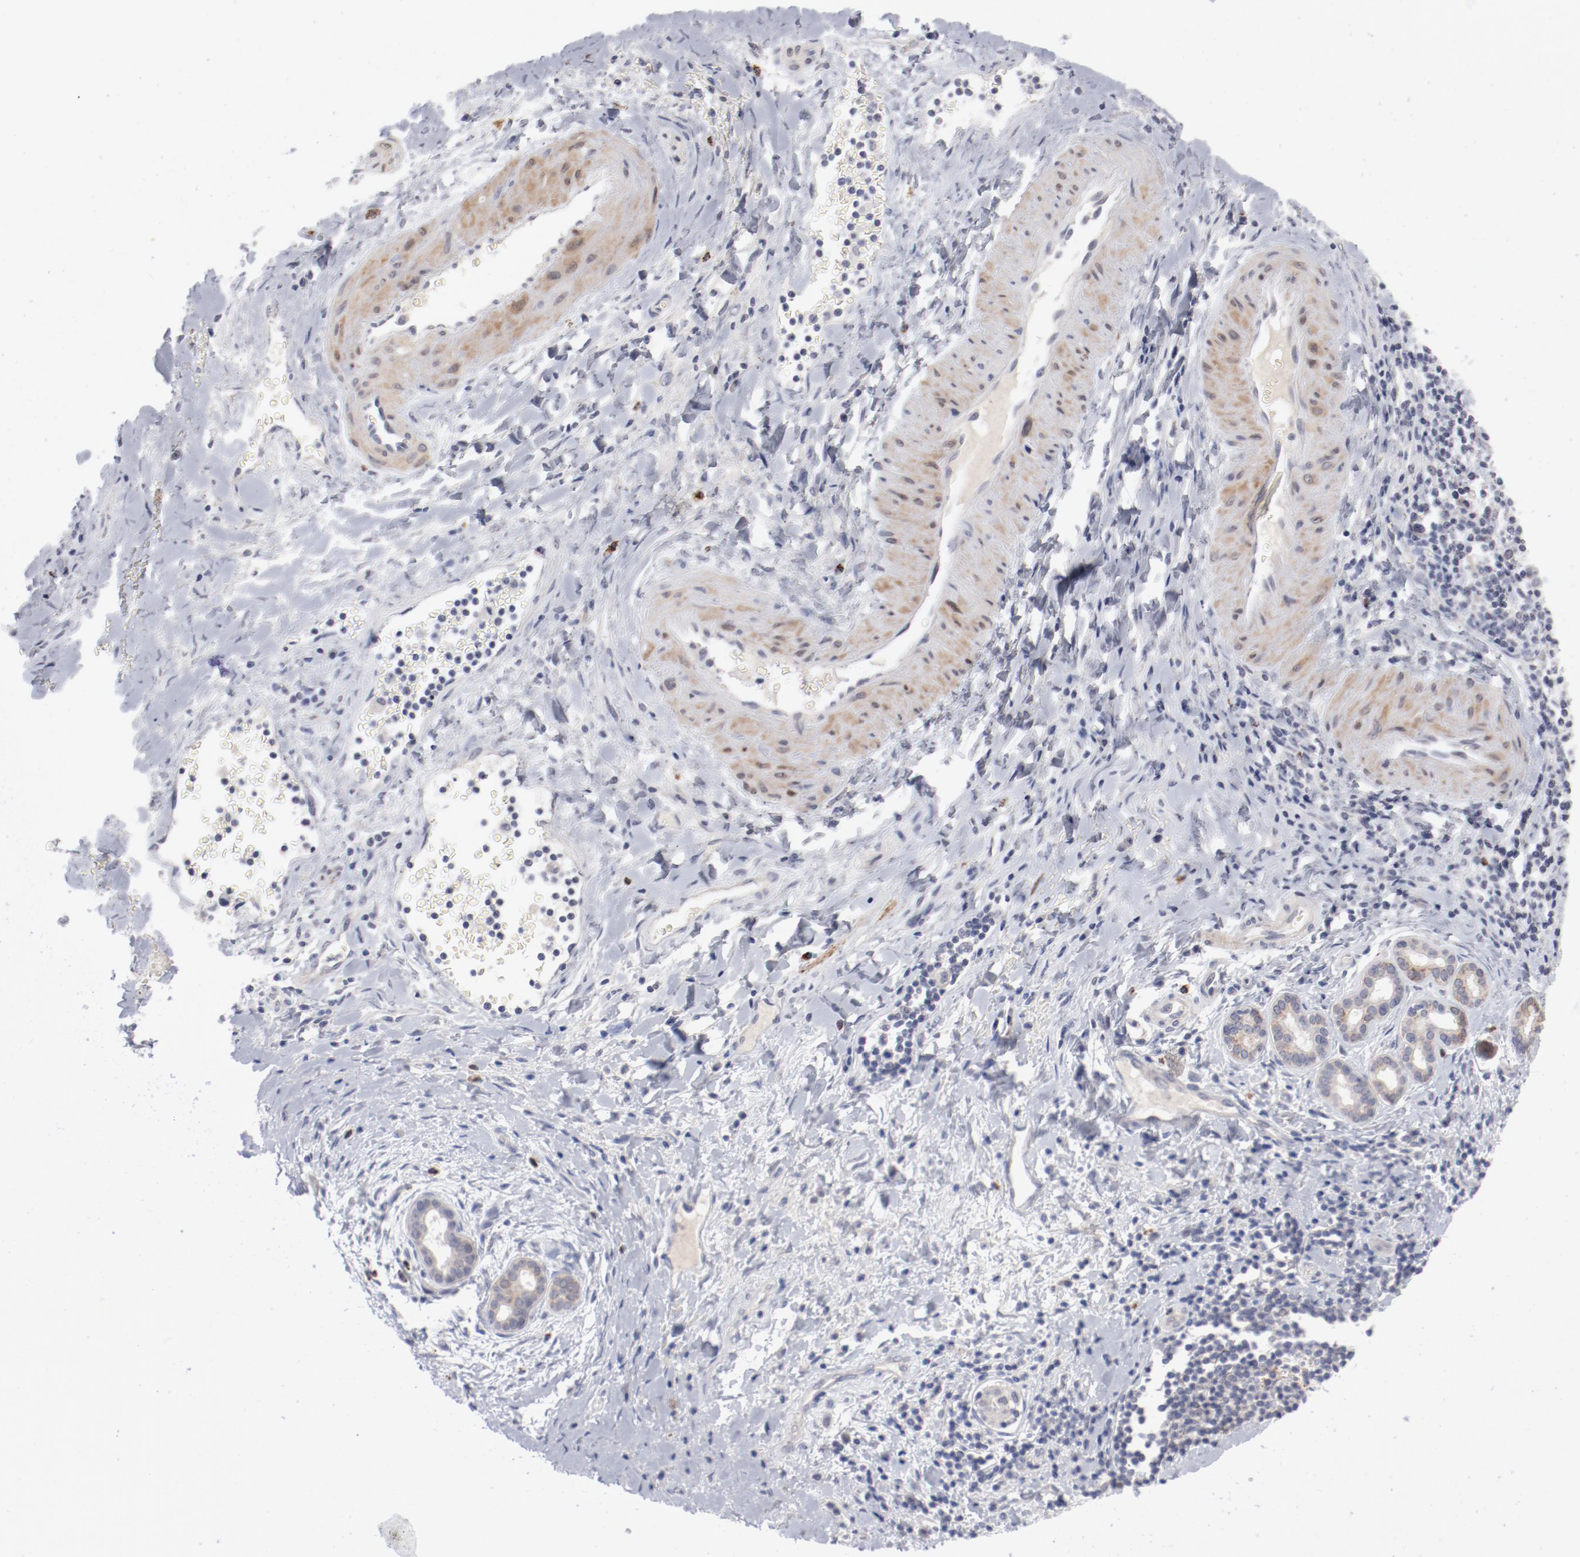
{"staining": {"intensity": "weak", "quantity": "<25%", "location": "cytoplasmic/membranous"}, "tissue": "liver cancer", "cell_type": "Tumor cells", "image_type": "cancer", "snomed": [{"axis": "morphology", "description": "Cholangiocarcinoma"}, {"axis": "topography", "description": "Liver"}], "caption": "A photomicrograph of liver cholangiocarcinoma stained for a protein demonstrates no brown staining in tumor cells.", "gene": "SH3BGR", "patient": {"sex": "male", "age": 57}}